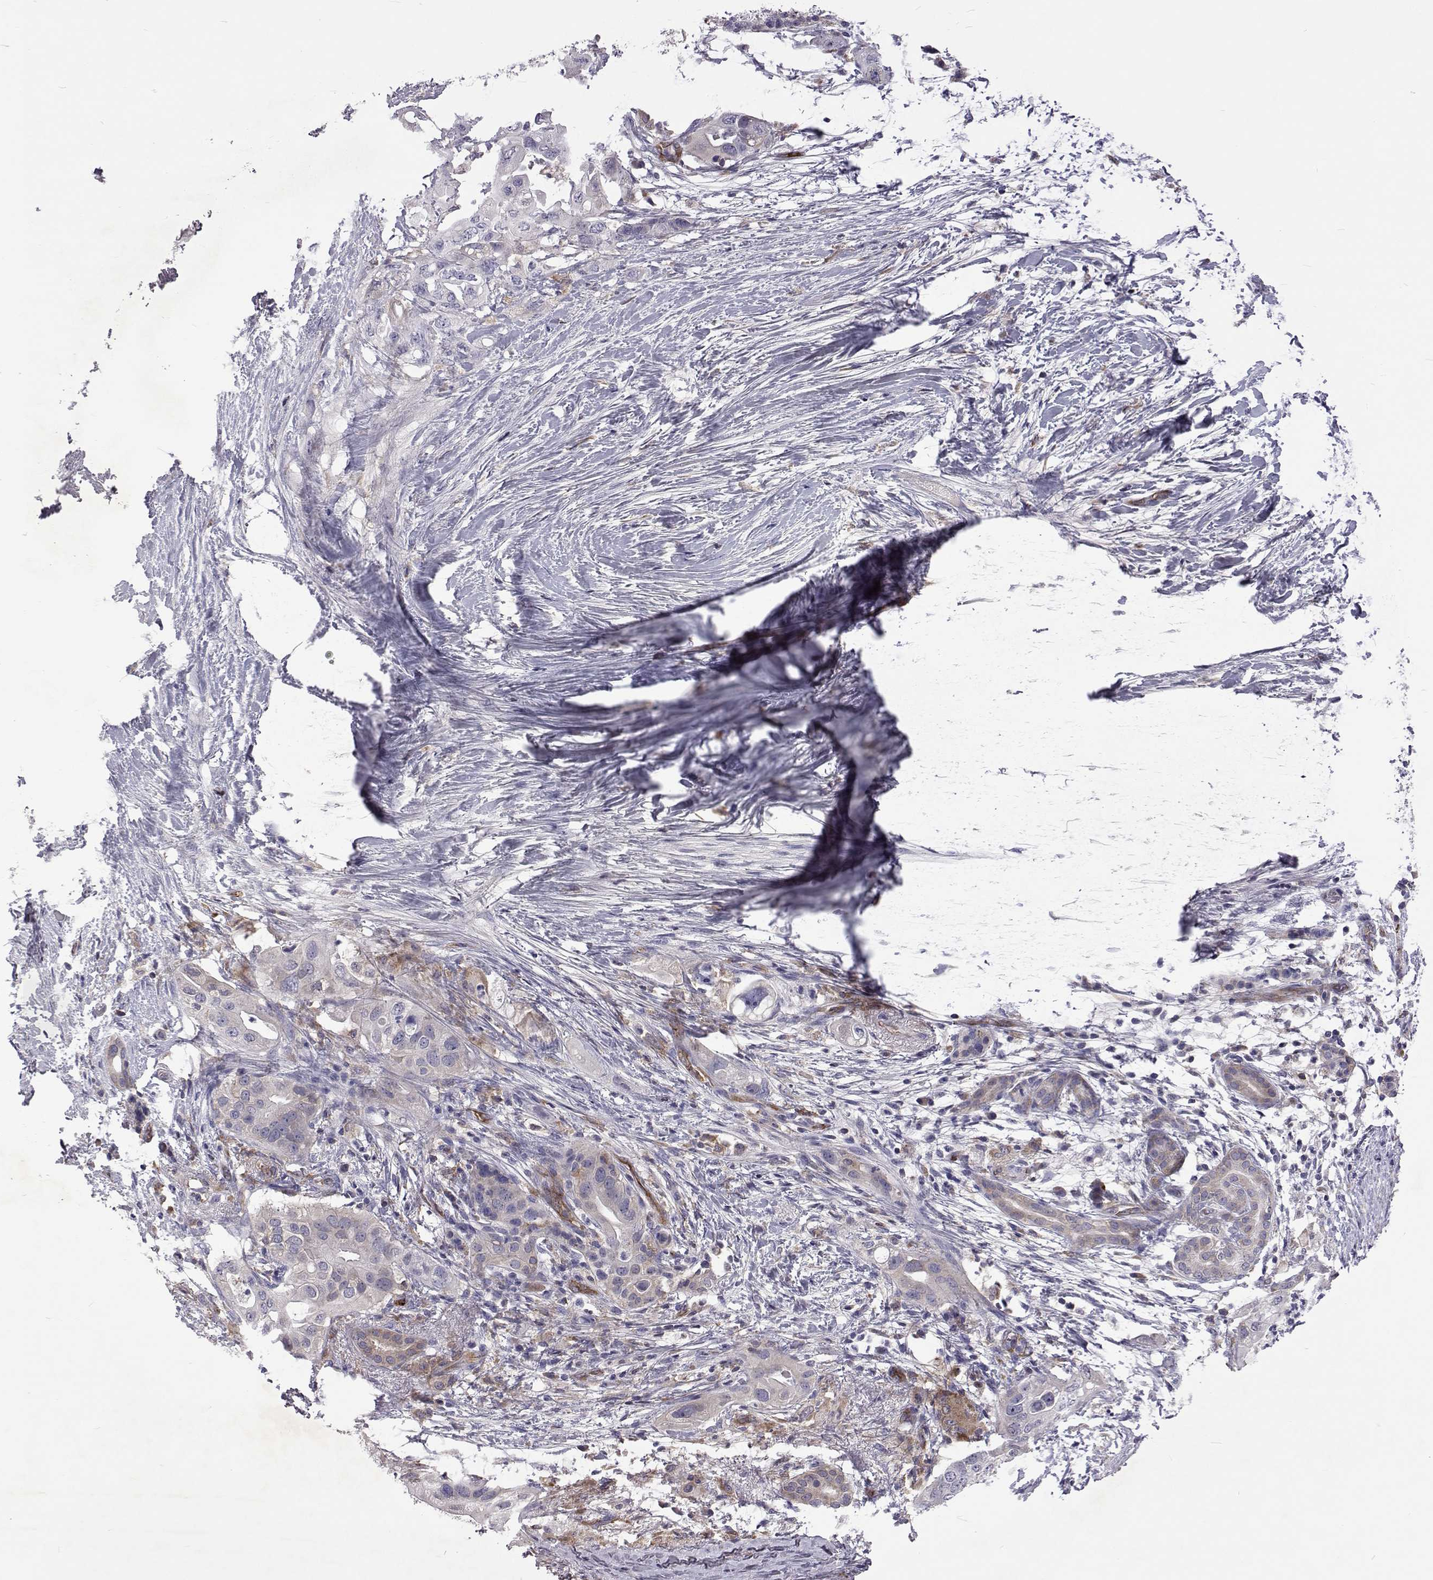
{"staining": {"intensity": "negative", "quantity": "none", "location": "none"}, "tissue": "pancreatic cancer", "cell_type": "Tumor cells", "image_type": "cancer", "snomed": [{"axis": "morphology", "description": "Adenocarcinoma, NOS"}, {"axis": "topography", "description": "Pancreas"}], "caption": "Immunohistochemical staining of pancreatic adenocarcinoma reveals no significant expression in tumor cells. Brightfield microscopy of immunohistochemistry (IHC) stained with DAB (3,3'-diaminobenzidine) (brown) and hematoxylin (blue), captured at high magnification.", "gene": "TCF15", "patient": {"sex": "female", "age": 72}}